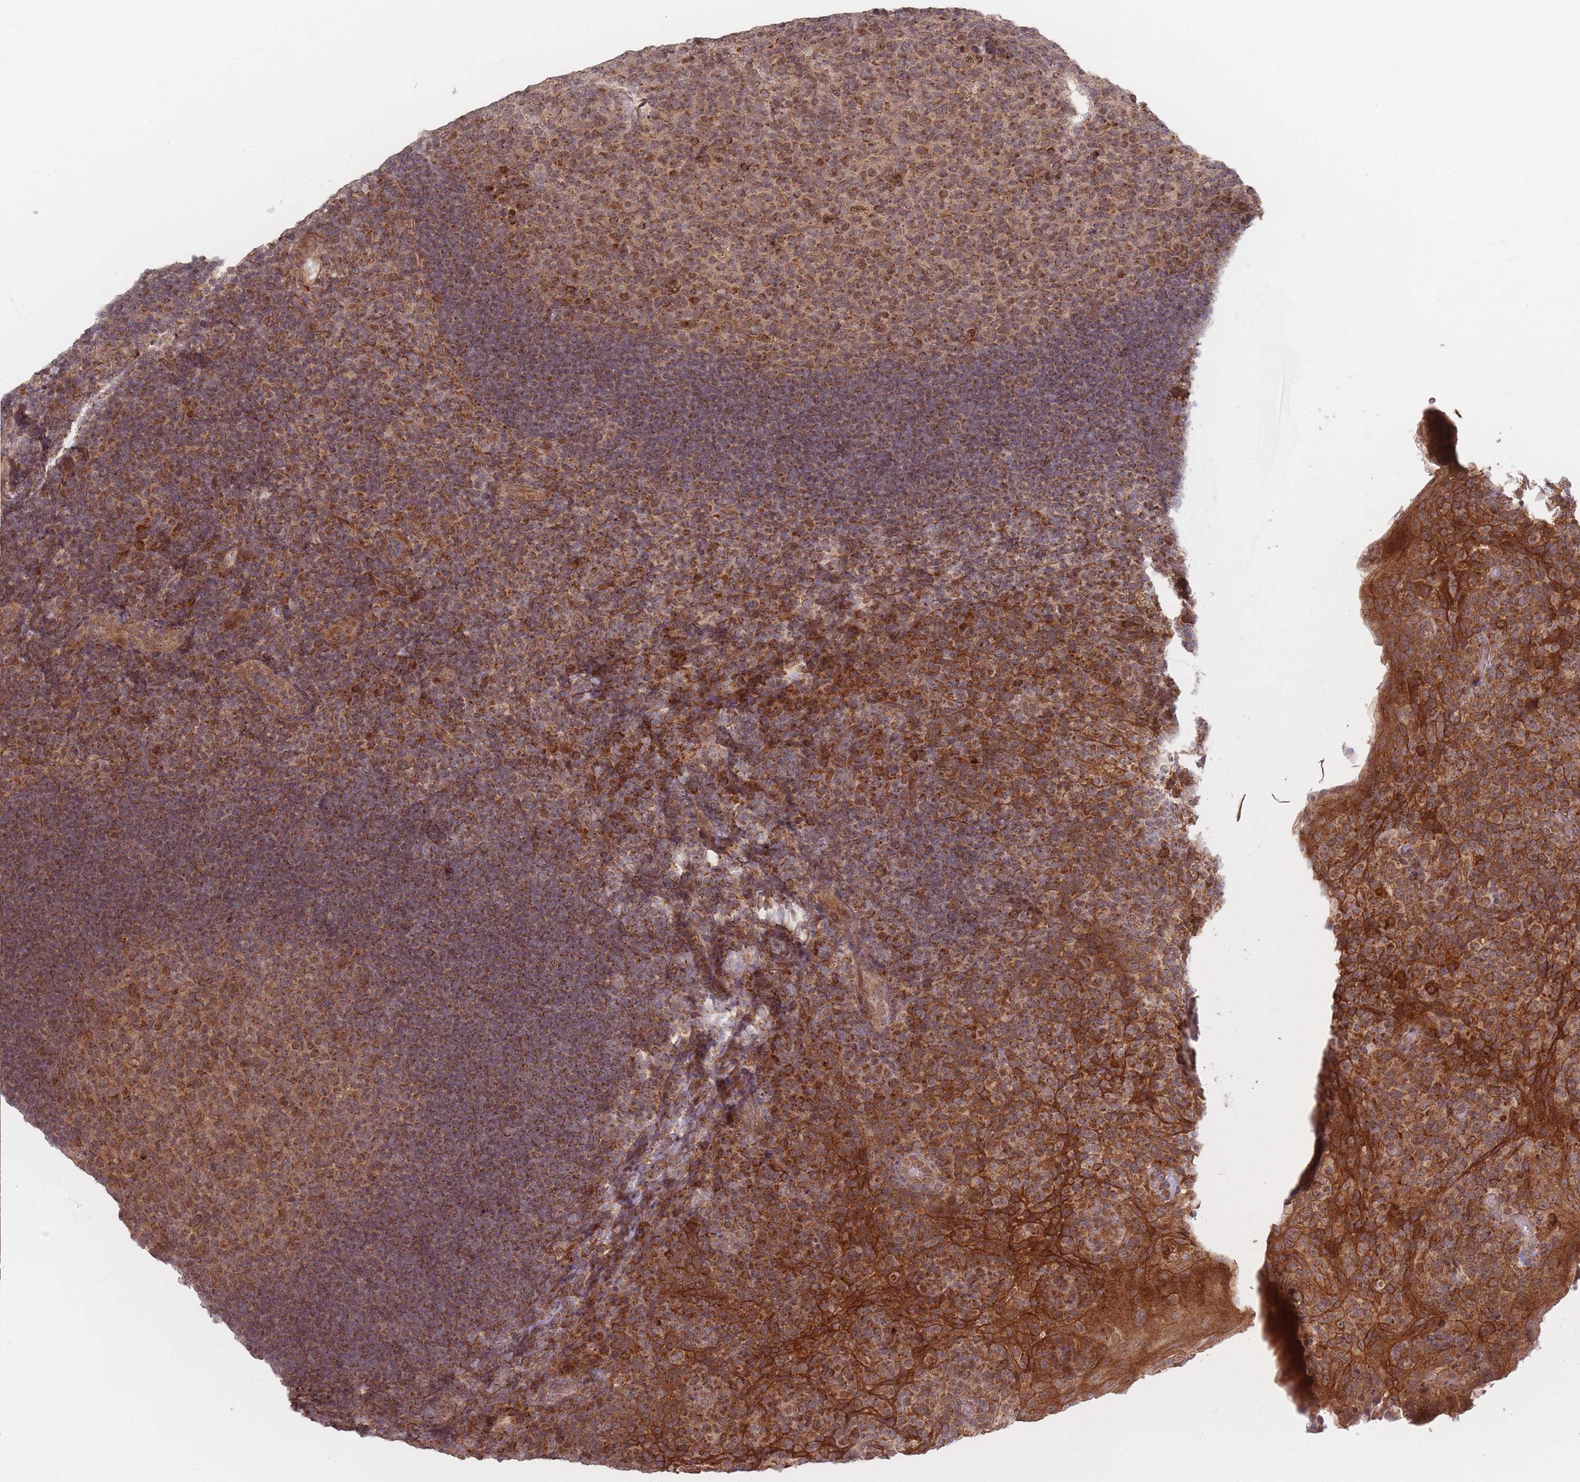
{"staining": {"intensity": "moderate", "quantity": ">75%", "location": "cytoplasmic/membranous"}, "tissue": "tonsil", "cell_type": "Germinal center cells", "image_type": "normal", "snomed": [{"axis": "morphology", "description": "Normal tissue, NOS"}, {"axis": "topography", "description": "Tonsil"}], "caption": "A brown stain highlights moderate cytoplasmic/membranous positivity of a protein in germinal center cells of unremarkable tonsil. The staining is performed using DAB (3,3'-diaminobenzidine) brown chromogen to label protein expression. The nuclei are counter-stained blue using hematoxylin.", "gene": "RADX", "patient": {"sex": "female", "age": 10}}